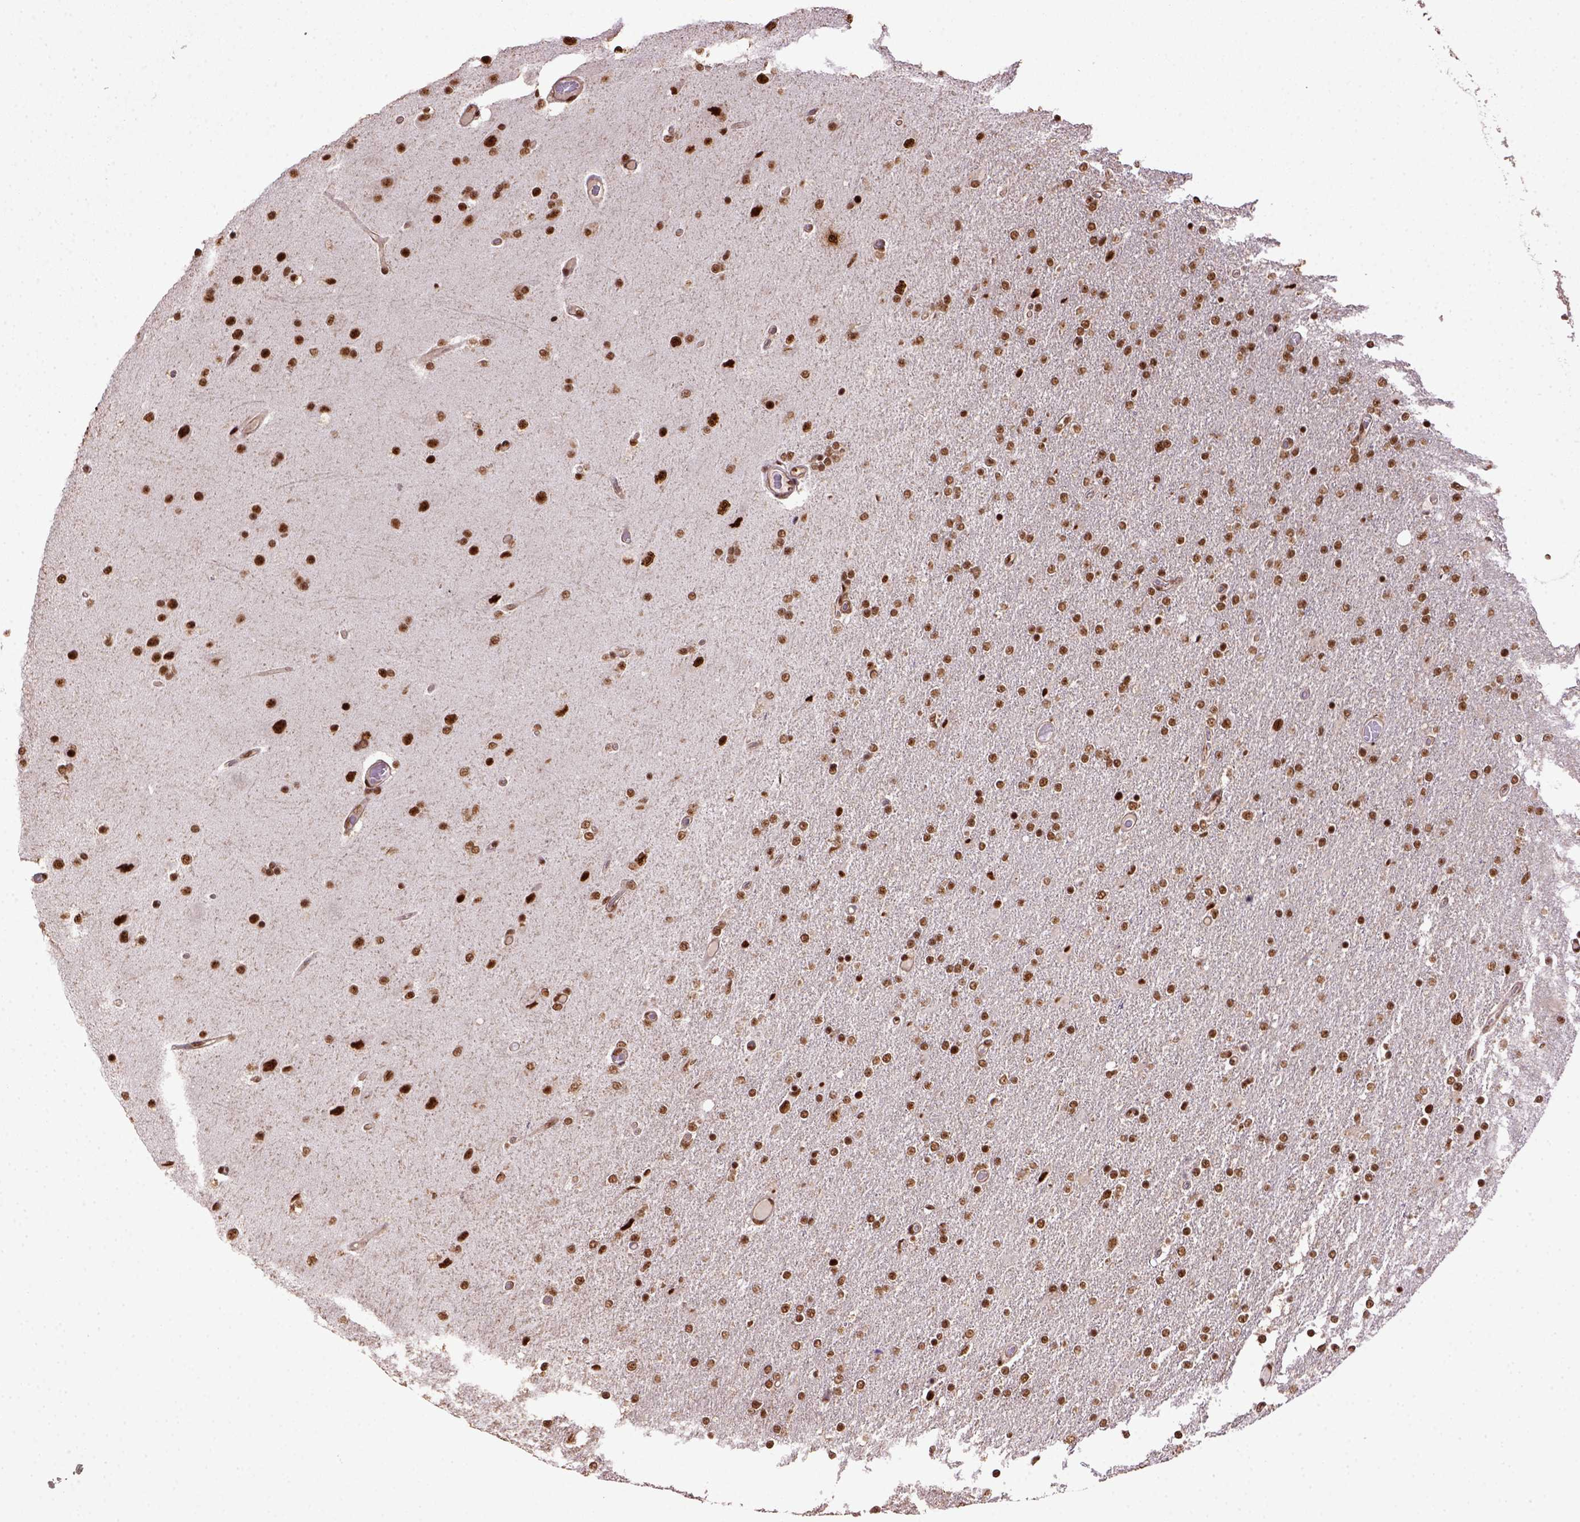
{"staining": {"intensity": "strong", "quantity": ">75%", "location": "nuclear"}, "tissue": "glioma", "cell_type": "Tumor cells", "image_type": "cancer", "snomed": [{"axis": "morphology", "description": "Glioma, malignant, High grade"}, {"axis": "topography", "description": "Cerebral cortex"}], "caption": "This is a histology image of IHC staining of glioma, which shows strong expression in the nuclear of tumor cells.", "gene": "PPIG", "patient": {"sex": "male", "age": 70}}